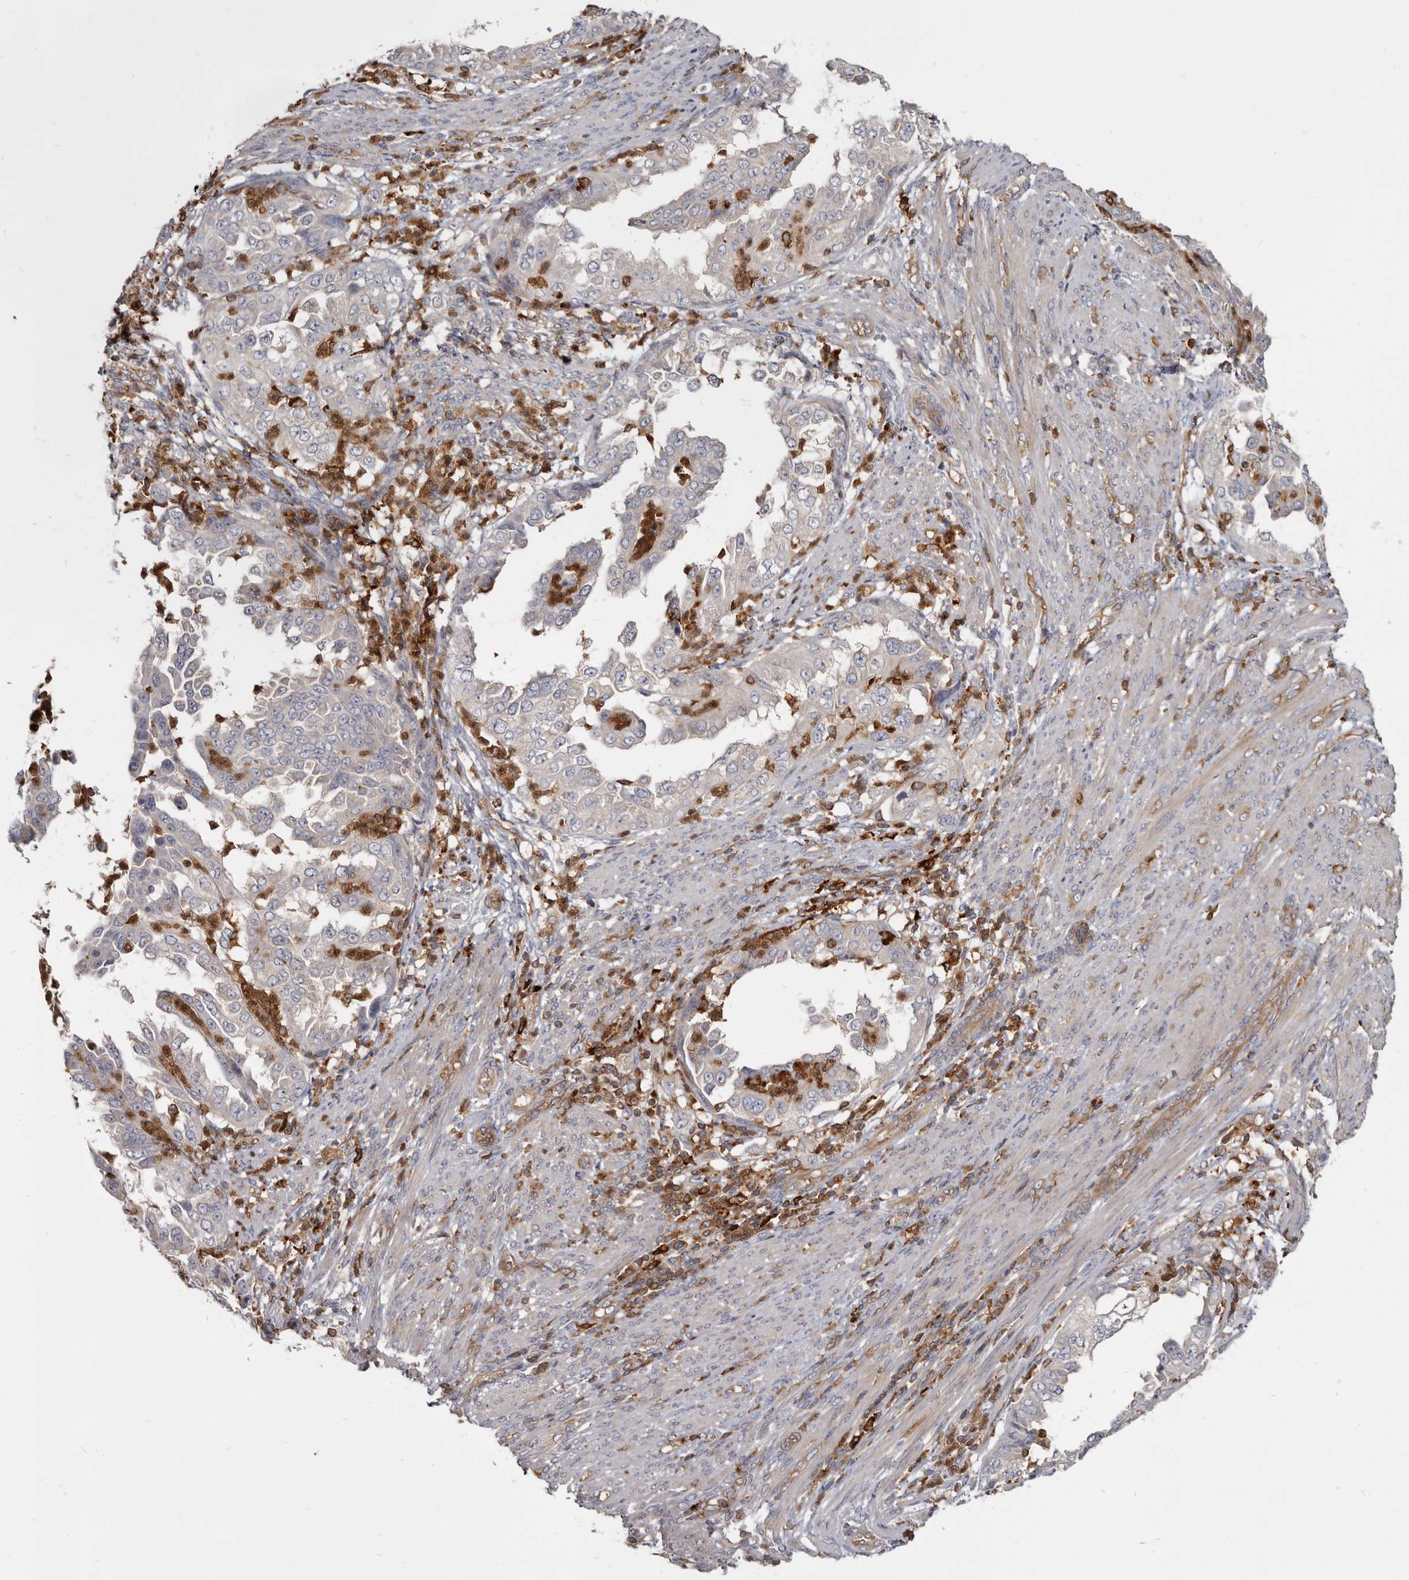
{"staining": {"intensity": "negative", "quantity": "none", "location": "none"}, "tissue": "endometrial cancer", "cell_type": "Tumor cells", "image_type": "cancer", "snomed": [{"axis": "morphology", "description": "Adenocarcinoma, NOS"}, {"axis": "topography", "description": "Endometrium"}], "caption": "IHC of human endometrial cancer displays no expression in tumor cells.", "gene": "CBL", "patient": {"sex": "female", "age": 85}}